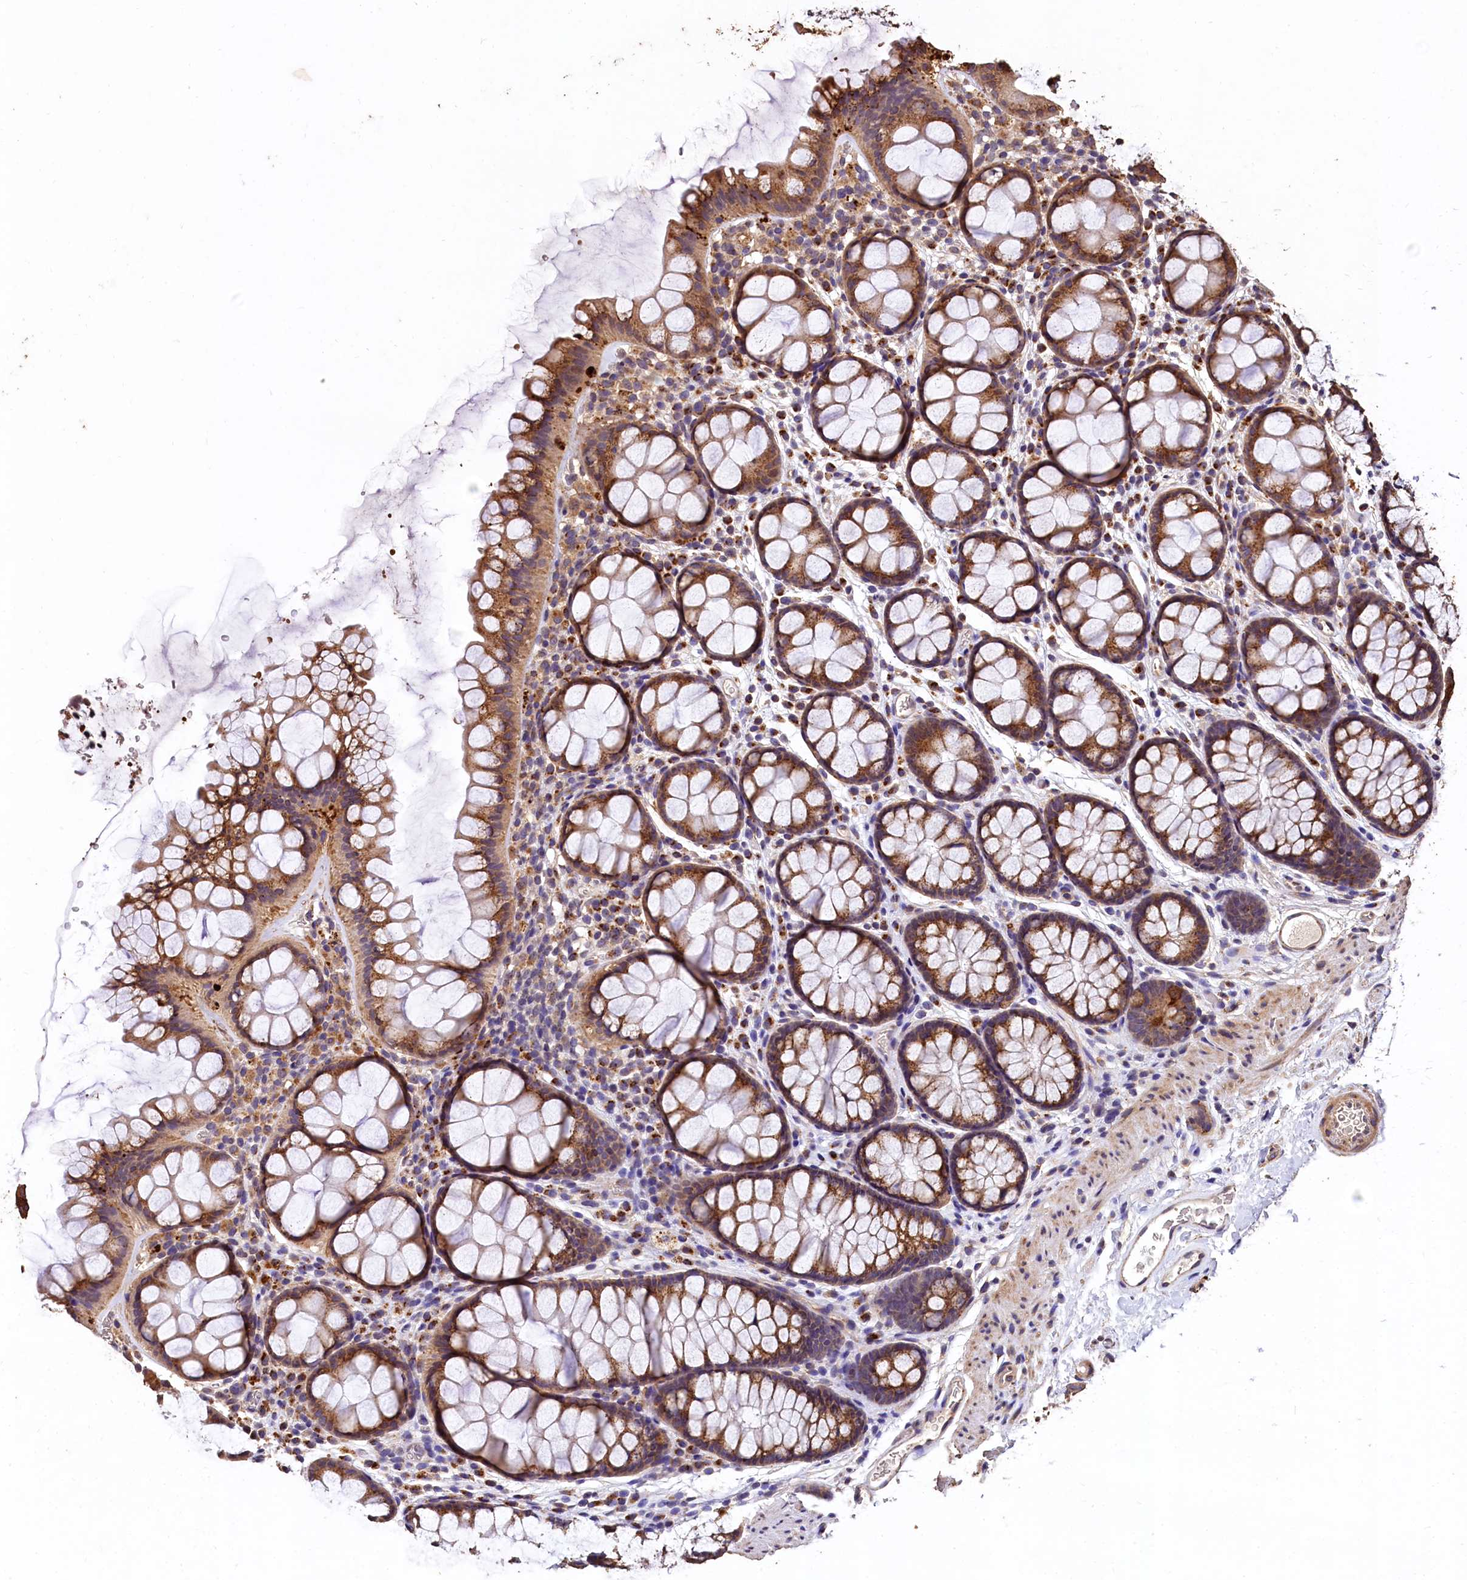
{"staining": {"intensity": "moderate", "quantity": ">75%", "location": "nuclear"}, "tissue": "colon", "cell_type": "Endothelial cells", "image_type": "normal", "snomed": [{"axis": "morphology", "description": "Normal tissue, NOS"}, {"axis": "topography", "description": "Colon"}], "caption": "Moderate nuclear expression is appreciated in approximately >75% of endothelial cells in unremarkable colon.", "gene": "LSM4", "patient": {"sex": "female", "age": 82}}